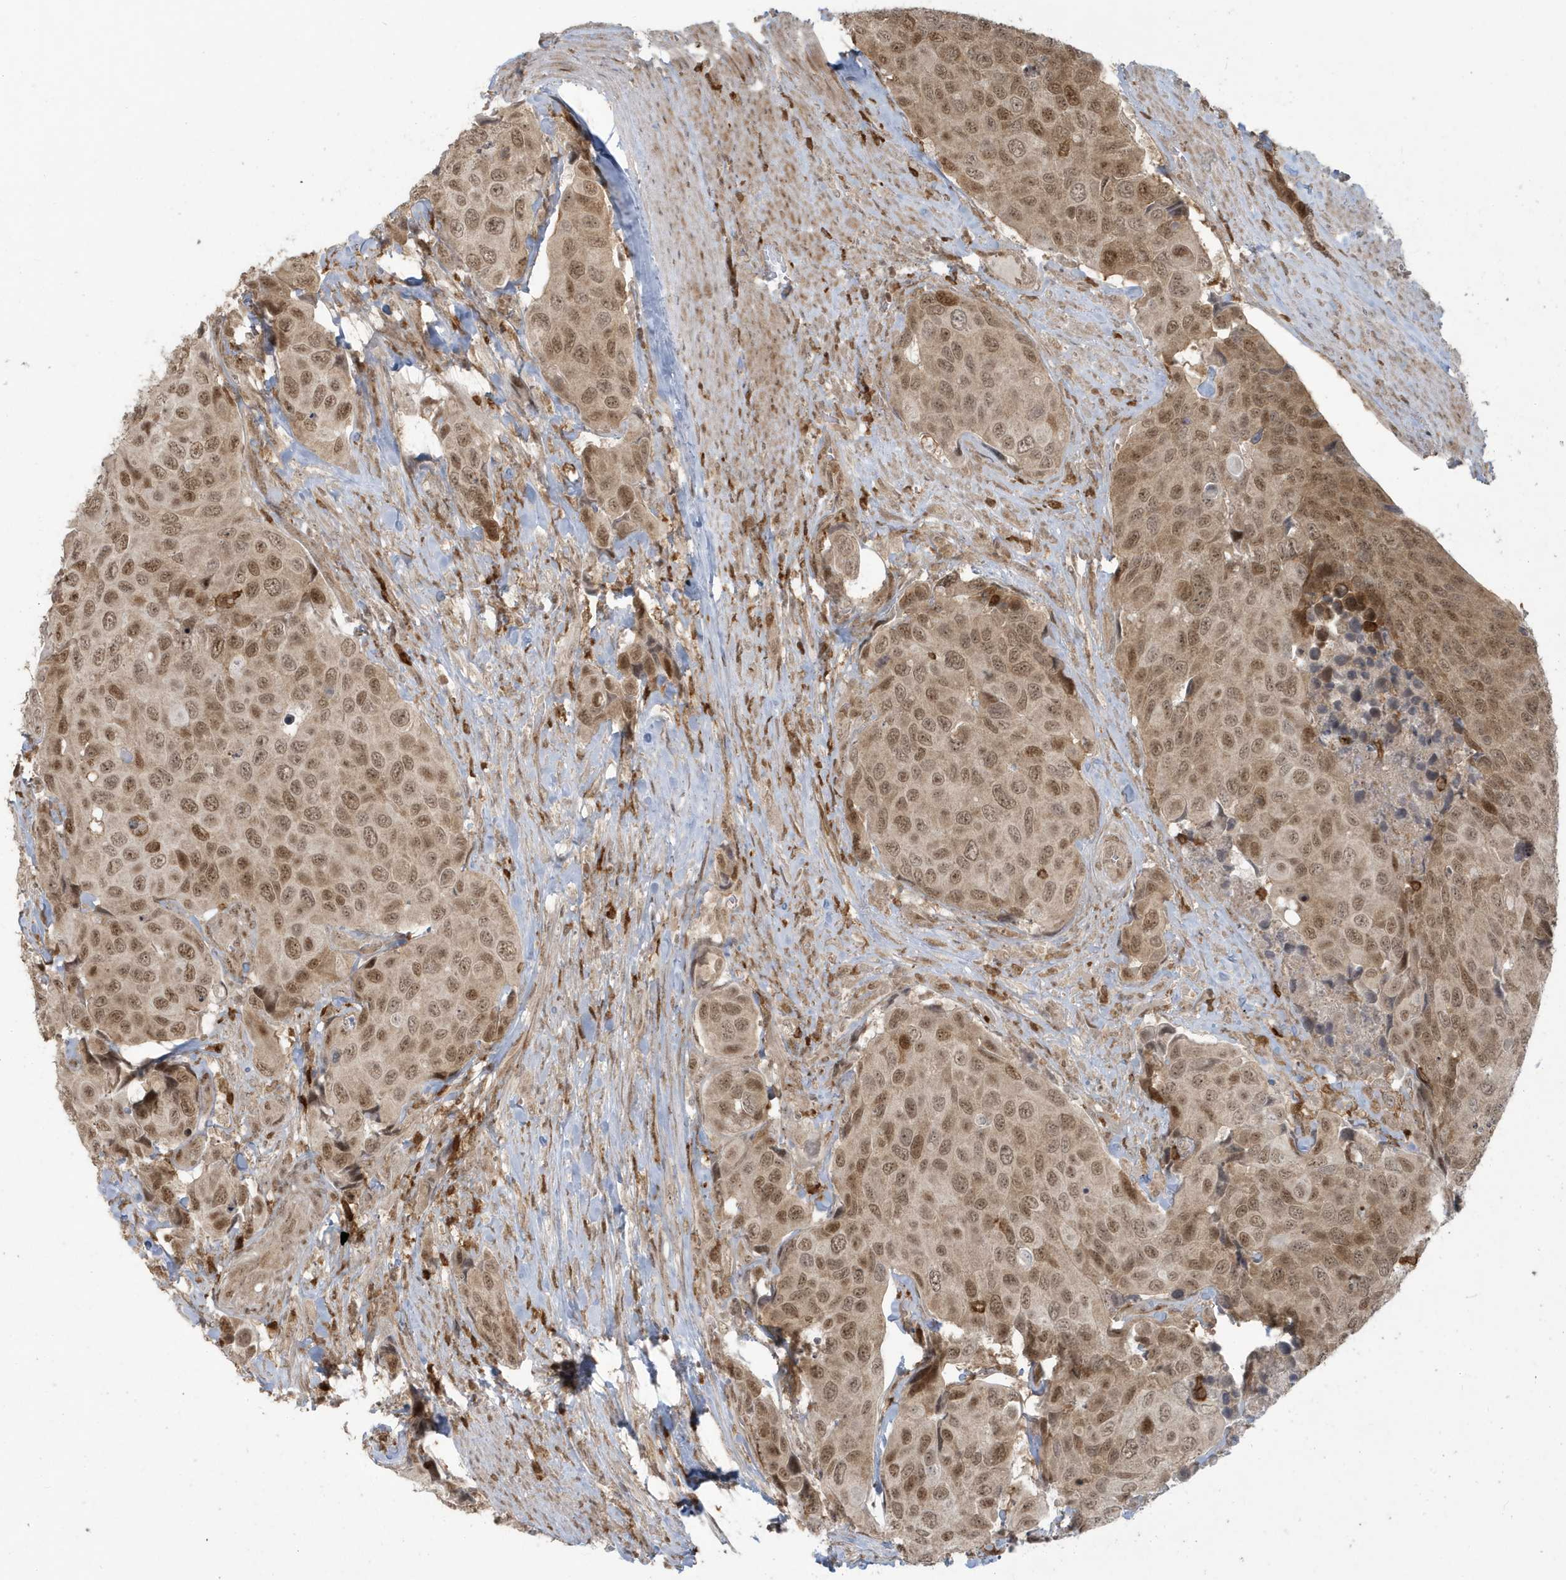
{"staining": {"intensity": "moderate", "quantity": ">75%", "location": "cytoplasmic/membranous,nuclear"}, "tissue": "urothelial cancer", "cell_type": "Tumor cells", "image_type": "cancer", "snomed": [{"axis": "morphology", "description": "Urothelial carcinoma, High grade"}, {"axis": "topography", "description": "Urinary bladder"}], "caption": "Immunohistochemistry (IHC) photomicrograph of high-grade urothelial carcinoma stained for a protein (brown), which exhibits medium levels of moderate cytoplasmic/membranous and nuclear positivity in approximately >75% of tumor cells.", "gene": "C1orf52", "patient": {"sex": "male", "age": 74}}